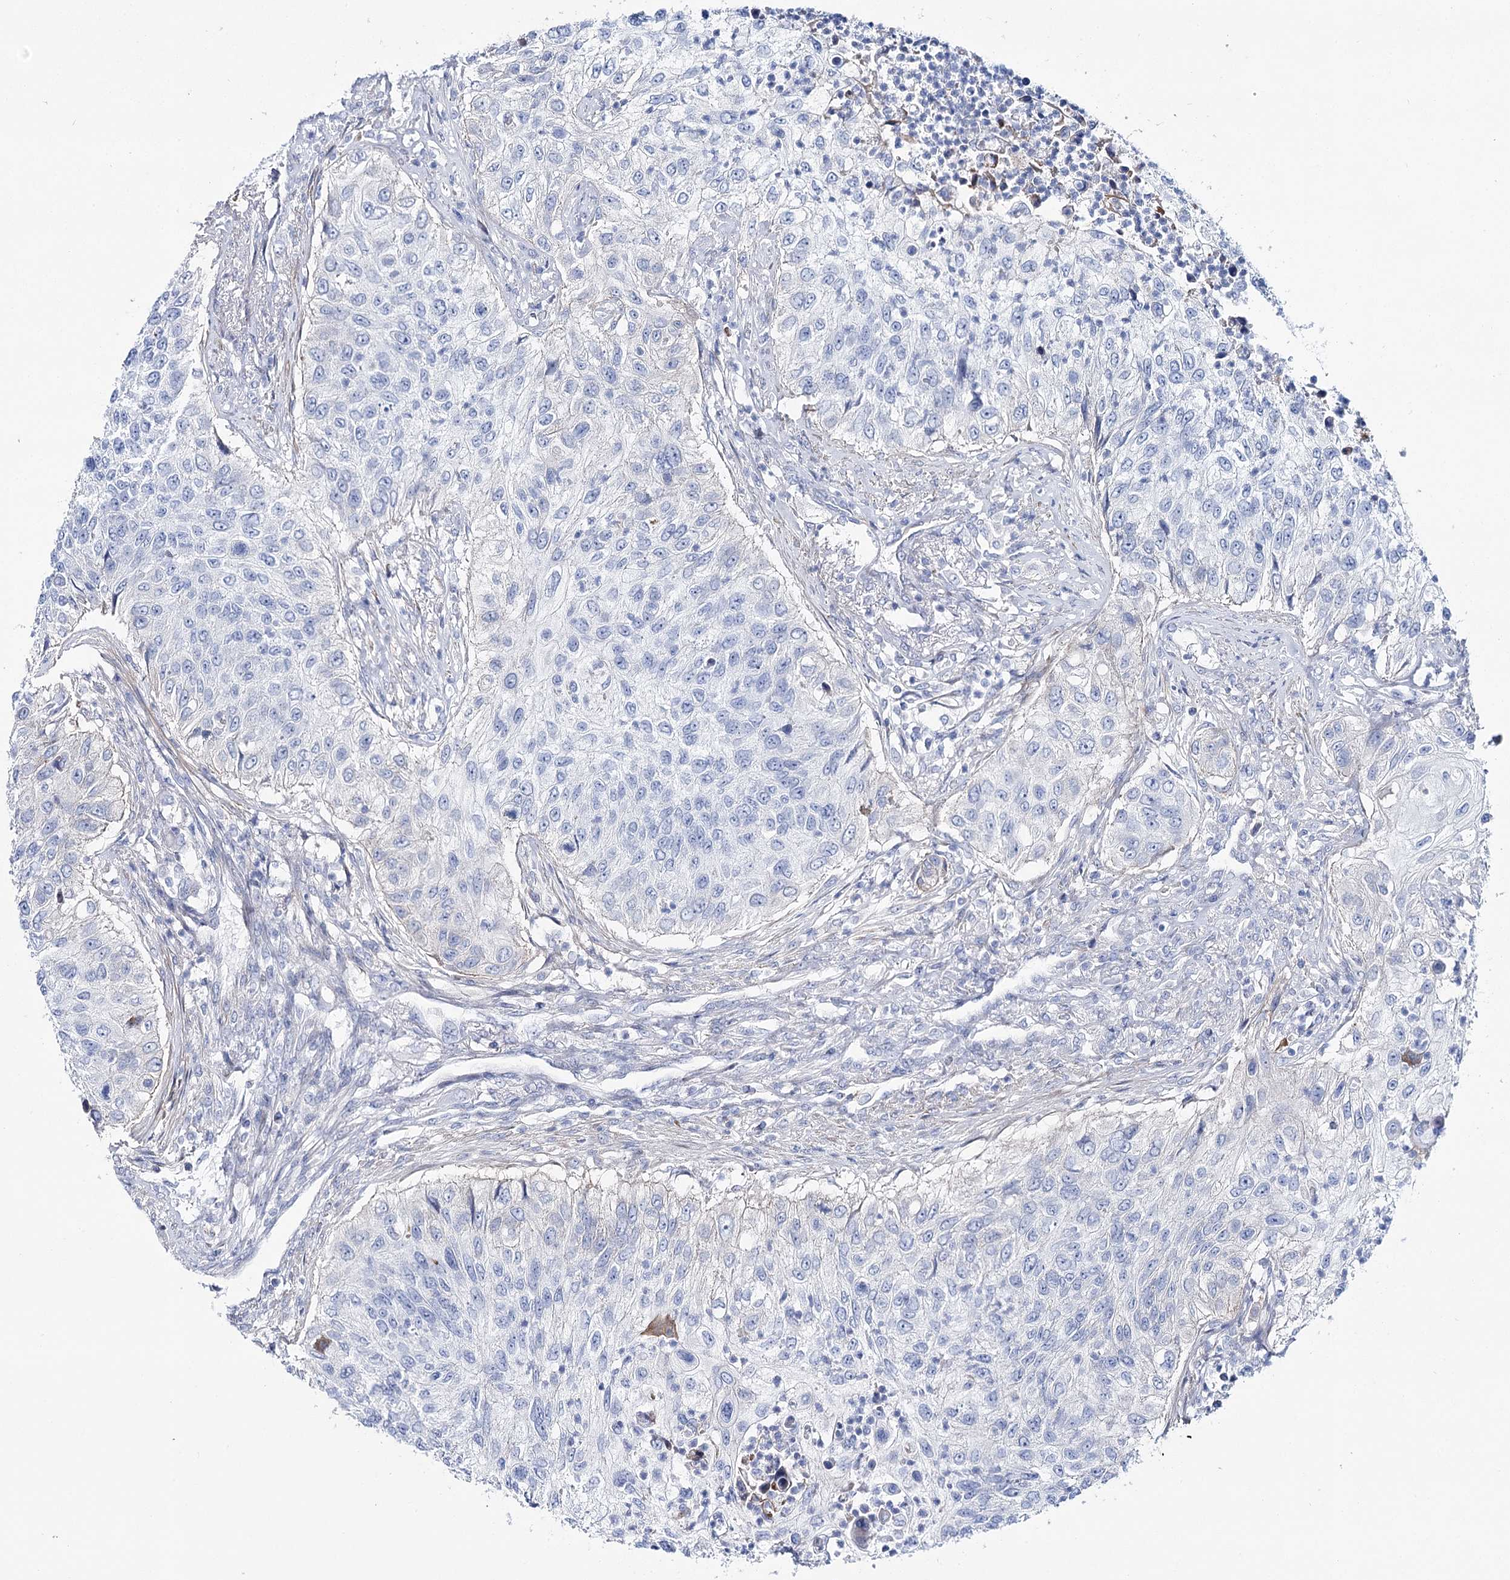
{"staining": {"intensity": "negative", "quantity": "none", "location": "none"}, "tissue": "urothelial cancer", "cell_type": "Tumor cells", "image_type": "cancer", "snomed": [{"axis": "morphology", "description": "Urothelial carcinoma, High grade"}, {"axis": "topography", "description": "Urinary bladder"}], "caption": "A photomicrograph of urothelial carcinoma (high-grade) stained for a protein shows no brown staining in tumor cells.", "gene": "ANKRD23", "patient": {"sex": "female", "age": 60}}